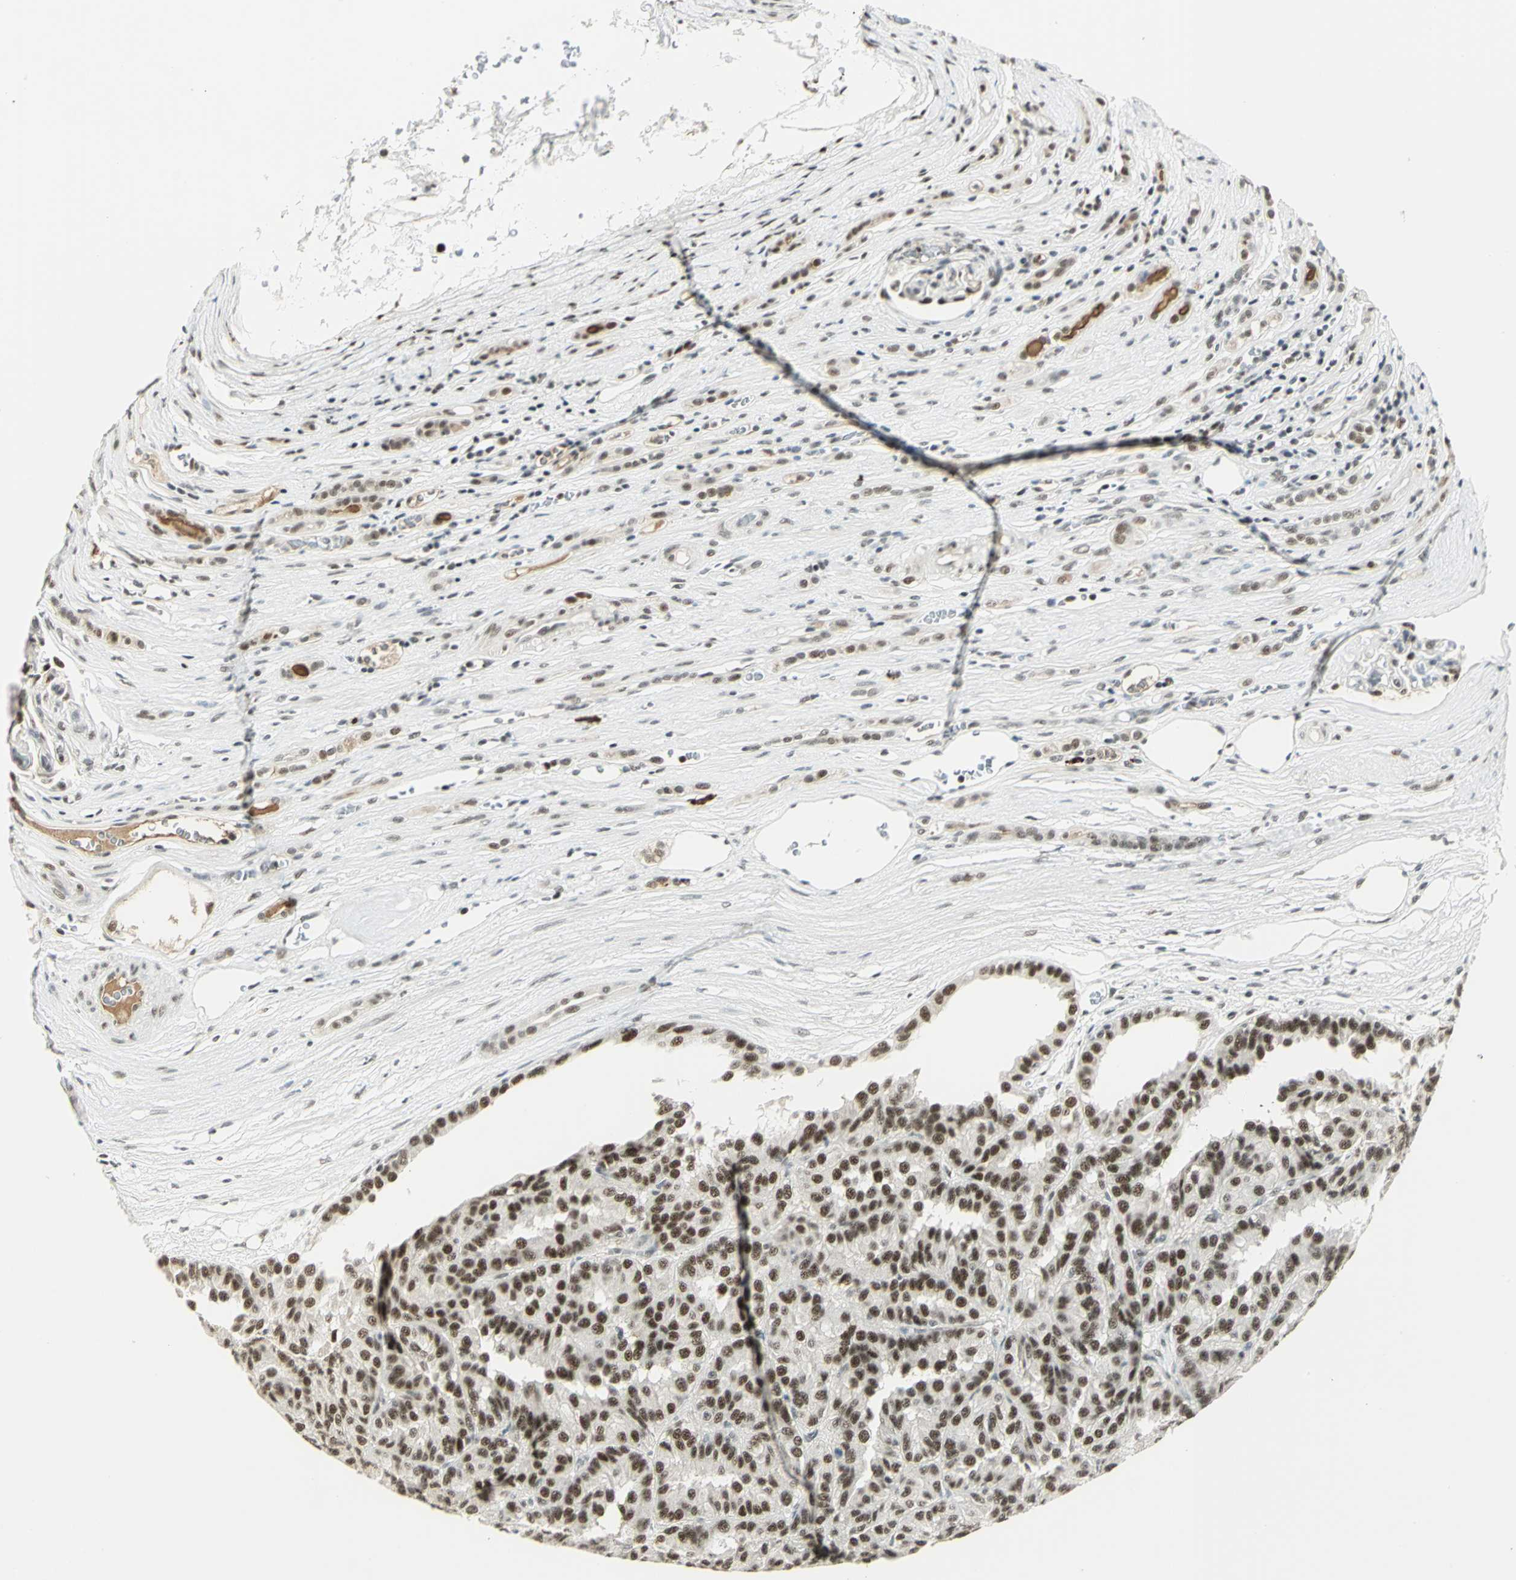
{"staining": {"intensity": "moderate", "quantity": ">75%", "location": "nuclear"}, "tissue": "renal cancer", "cell_type": "Tumor cells", "image_type": "cancer", "snomed": [{"axis": "morphology", "description": "Adenocarcinoma, NOS"}, {"axis": "topography", "description": "Kidney"}], "caption": "Renal cancer was stained to show a protein in brown. There is medium levels of moderate nuclear staining in about >75% of tumor cells.", "gene": "CCNT1", "patient": {"sex": "male", "age": 46}}